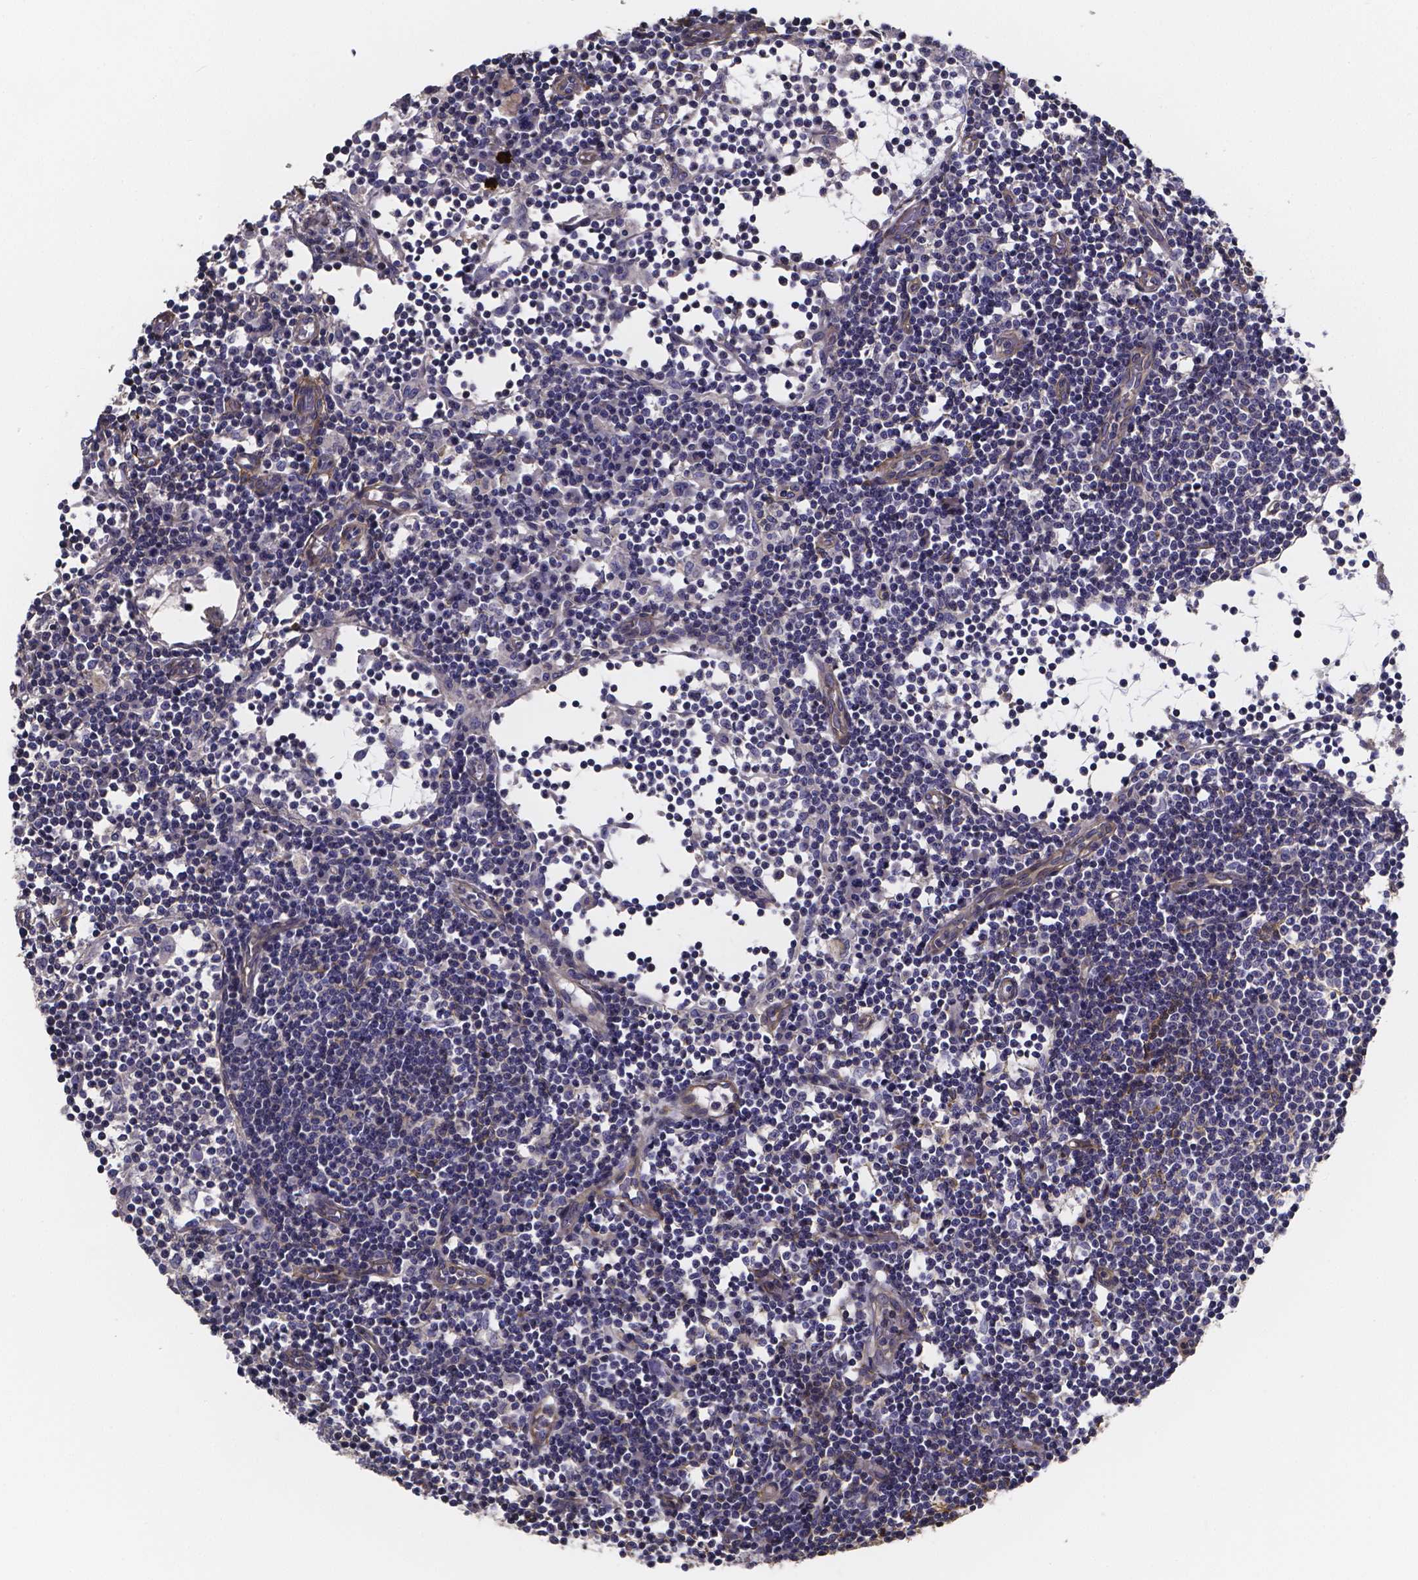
{"staining": {"intensity": "negative", "quantity": "none", "location": "none"}, "tissue": "lymph node", "cell_type": "Germinal center cells", "image_type": "normal", "snomed": [{"axis": "morphology", "description": "Normal tissue, NOS"}, {"axis": "topography", "description": "Lymph node"}], "caption": "Protein analysis of benign lymph node demonstrates no significant positivity in germinal center cells. The staining was performed using DAB to visualize the protein expression in brown, while the nuclei were stained in blue with hematoxylin (Magnification: 20x).", "gene": "RERG", "patient": {"sex": "female", "age": 72}}